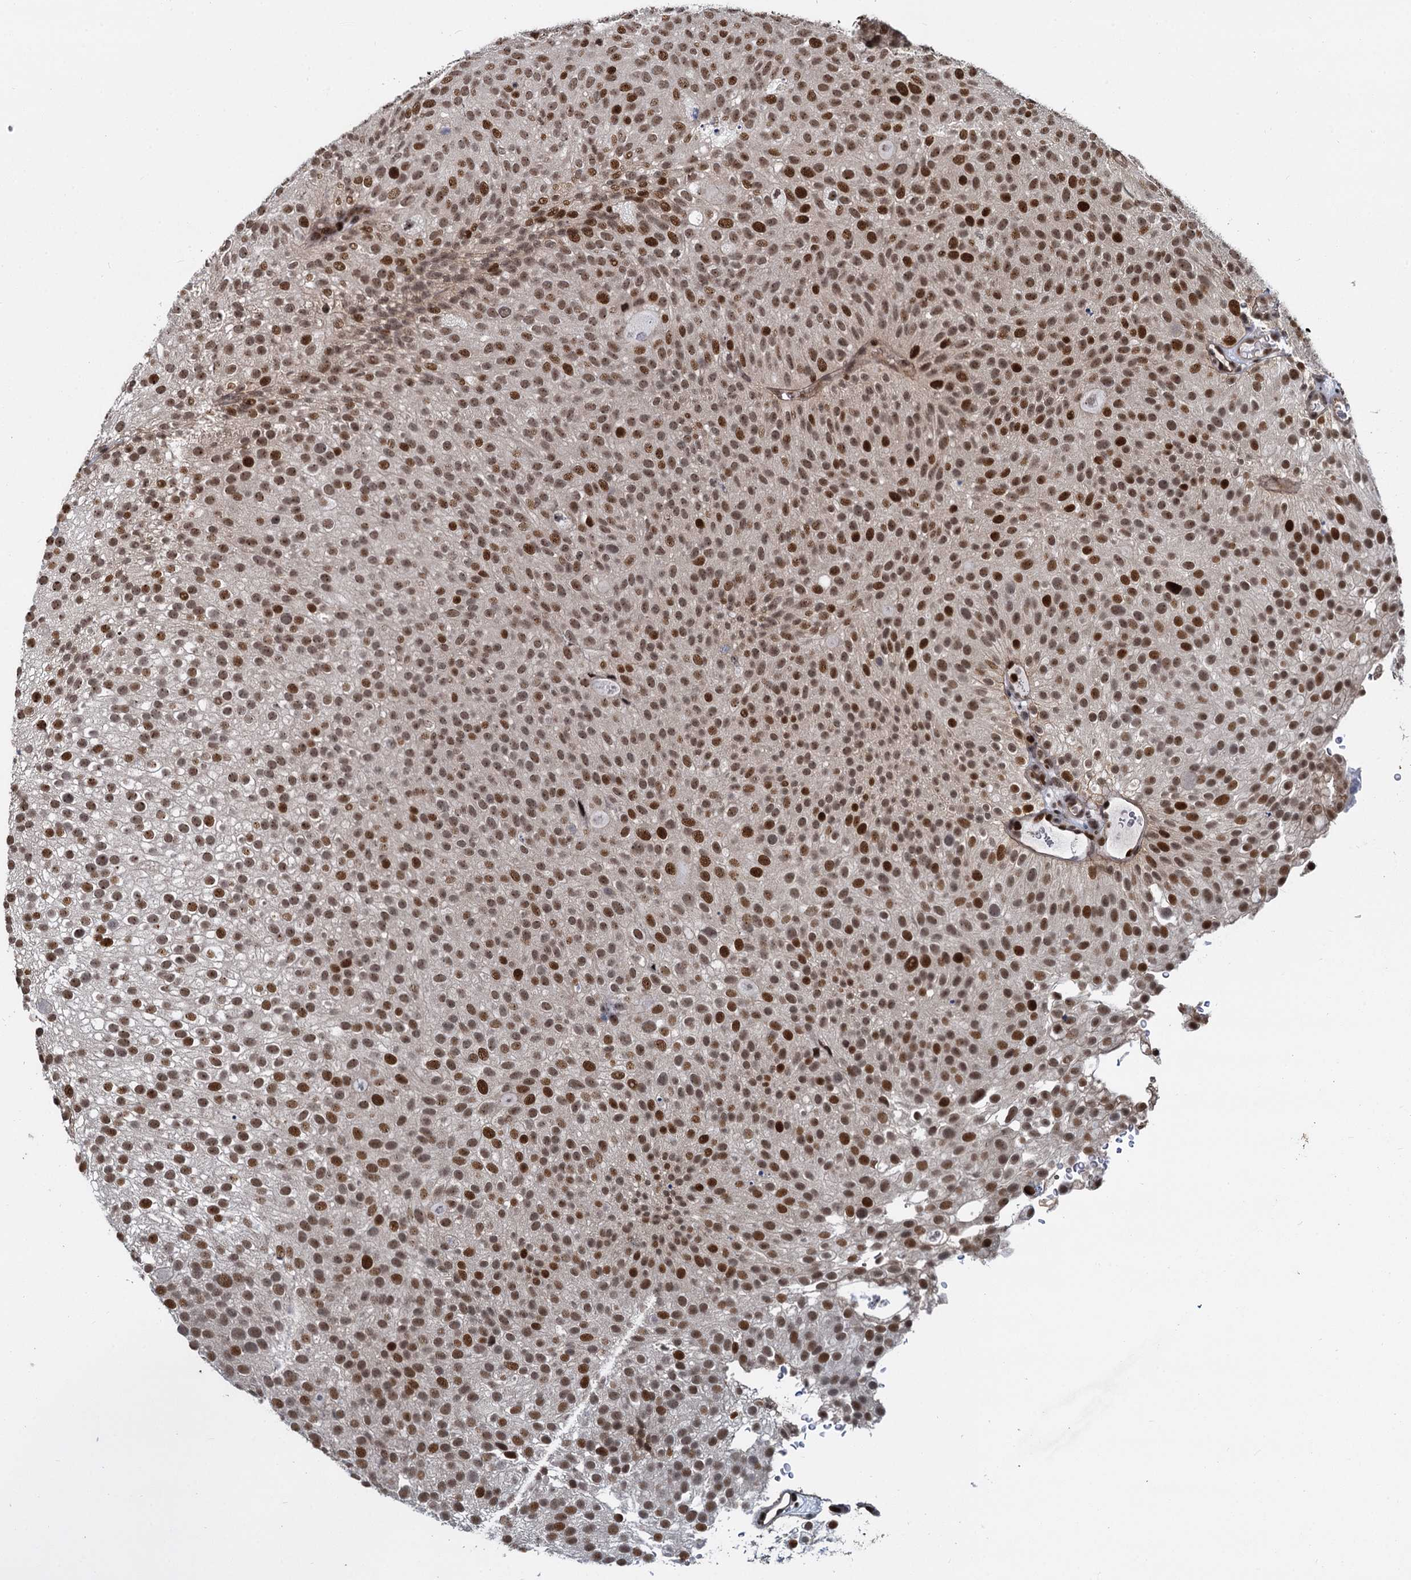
{"staining": {"intensity": "strong", "quantity": ">75%", "location": "nuclear"}, "tissue": "urothelial cancer", "cell_type": "Tumor cells", "image_type": "cancer", "snomed": [{"axis": "morphology", "description": "Urothelial carcinoma, Low grade"}, {"axis": "topography", "description": "Urinary bladder"}], "caption": "Immunohistochemistry (IHC) histopathology image of neoplastic tissue: urothelial cancer stained using IHC exhibits high levels of strong protein expression localized specifically in the nuclear of tumor cells, appearing as a nuclear brown color.", "gene": "ANKRD49", "patient": {"sex": "male", "age": 78}}